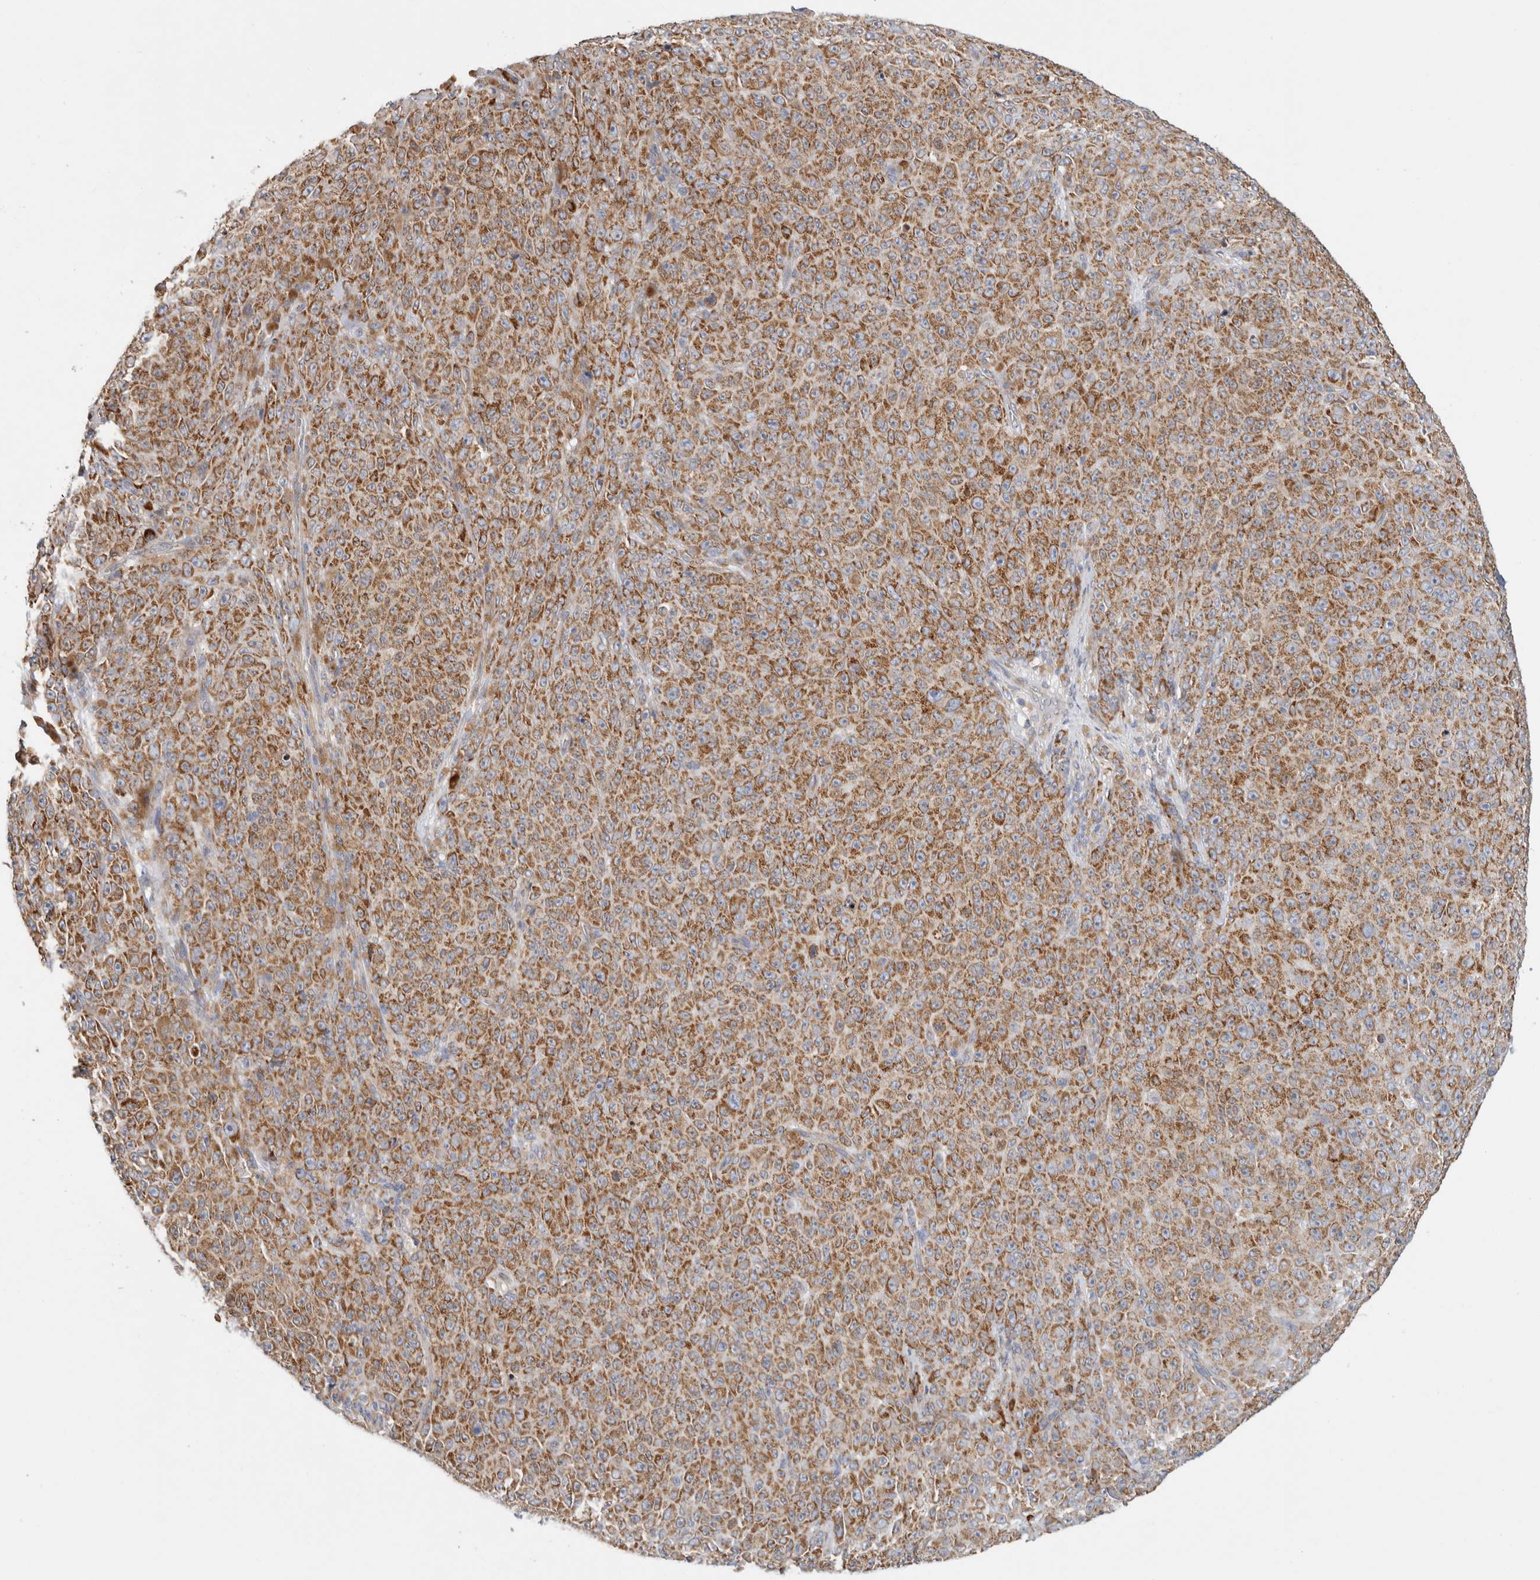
{"staining": {"intensity": "moderate", "quantity": ">75%", "location": "cytoplasmic/membranous"}, "tissue": "melanoma", "cell_type": "Tumor cells", "image_type": "cancer", "snomed": [{"axis": "morphology", "description": "Malignant melanoma, NOS"}, {"axis": "topography", "description": "Skin"}], "caption": "Melanoma stained with a protein marker displays moderate staining in tumor cells.", "gene": "RPN2", "patient": {"sex": "female", "age": 82}}